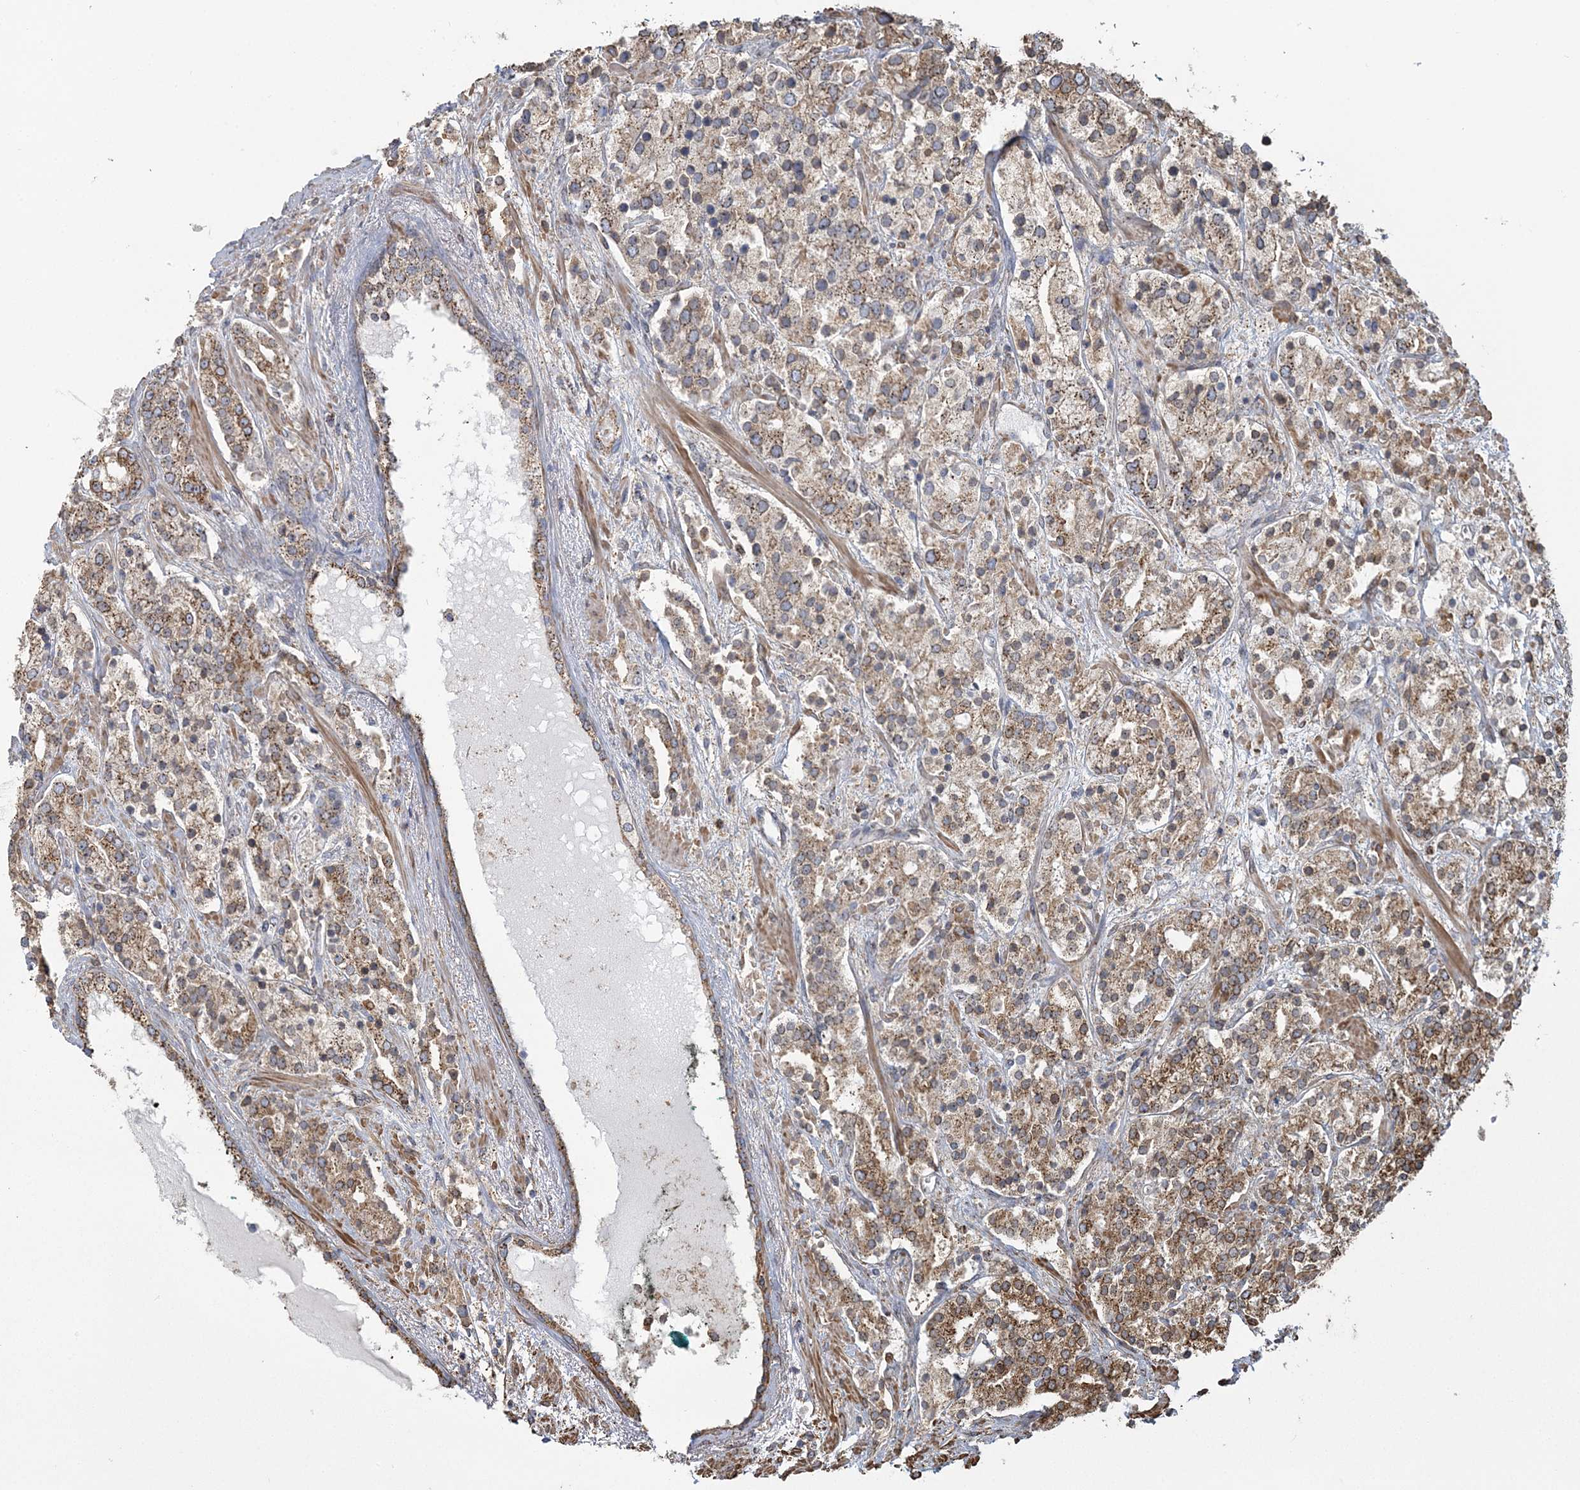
{"staining": {"intensity": "moderate", "quantity": ">75%", "location": "cytoplasmic/membranous"}, "tissue": "prostate cancer", "cell_type": "Tumor cells", "image_type": "cancer", "snomed": [{"axis": "morphology", "description": "Adenocarcinoma, High grade"}, {"axis": "topography", "description": "Prostate"}], "caption": "The photomicrograph exhibits a brown stain indicating the presence of a protein in the cytoplasmic/membranous of tumor cells in prostate cancer (adenocarcinoma (high-grade)). Nuclei are stained in blue.", "gene": "TRAF3IP2", "patient": {"sex": "male", "age": 71}}